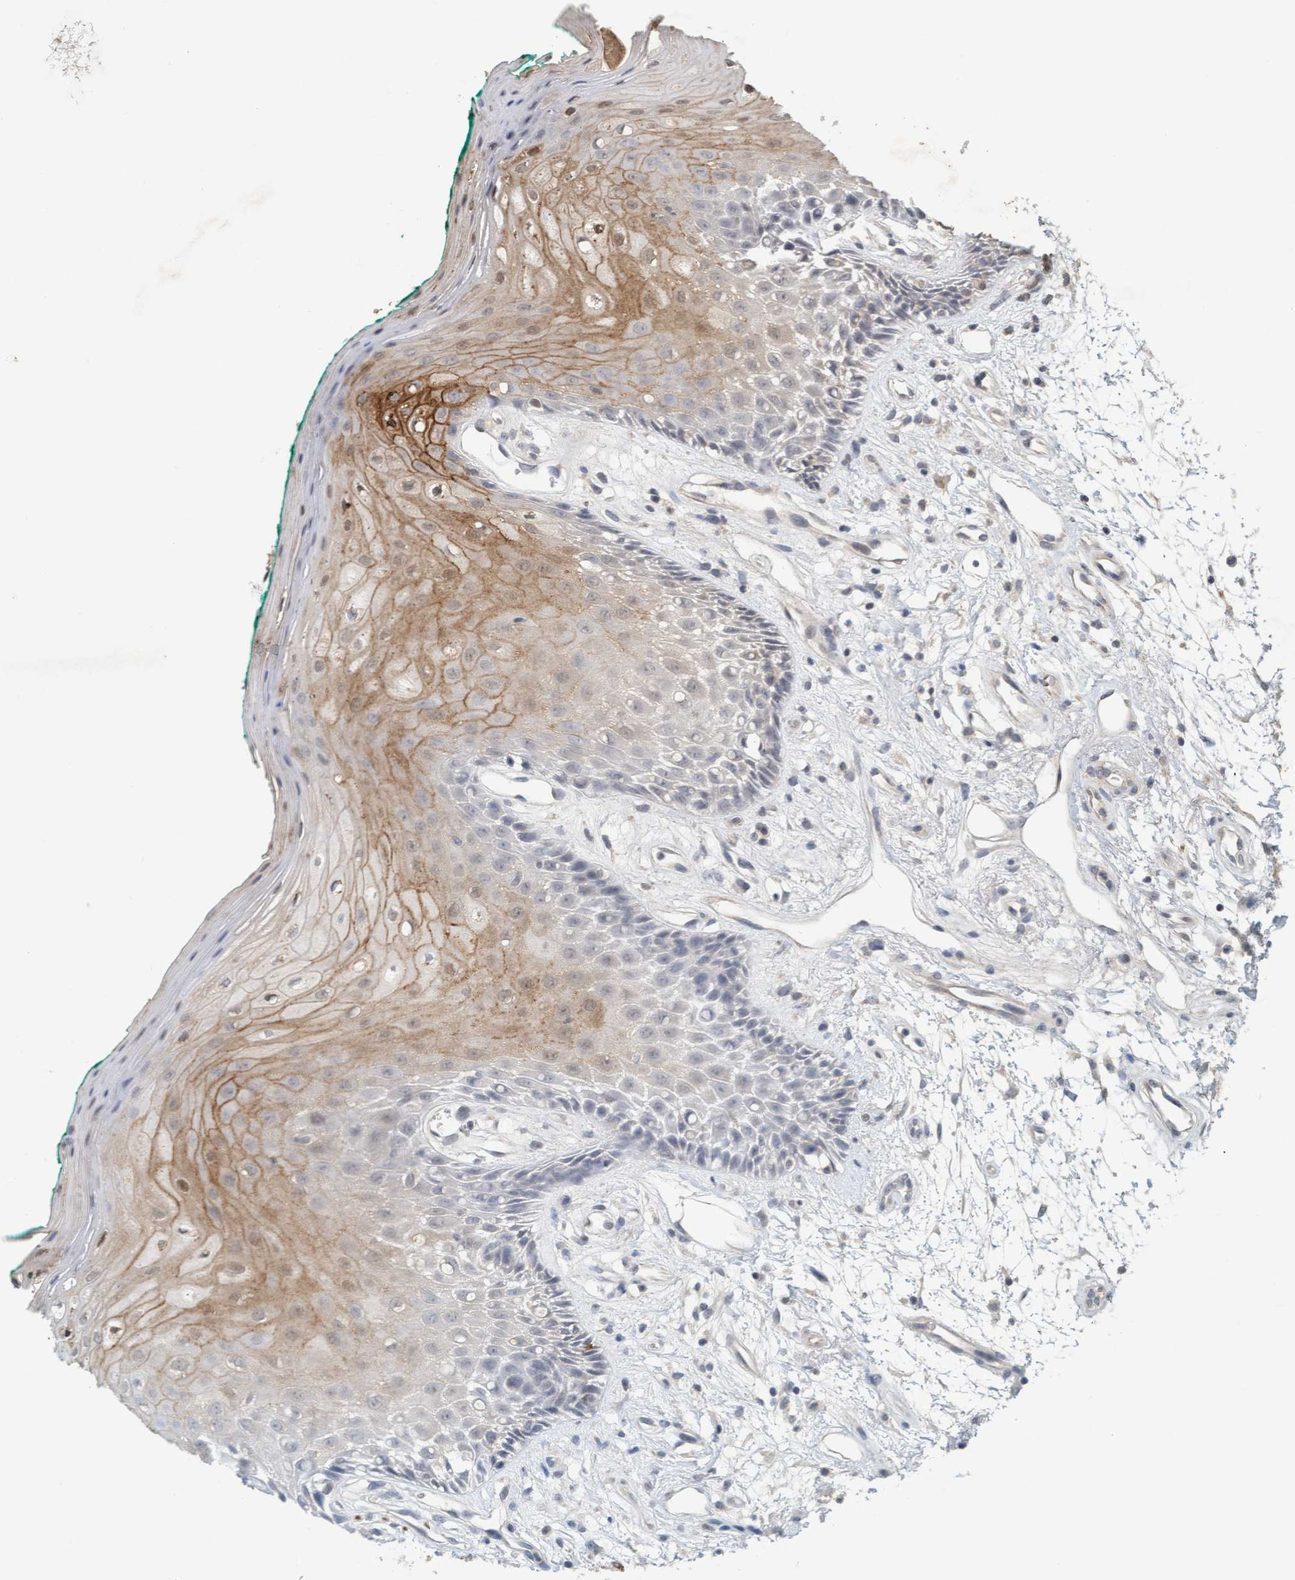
{"staining": {"intensity": "moderate", "quantity": "<25%", "location": "cytoplasmic/membranous,nuclear"}, "tissue": "oral mucosa", "cell_type": "Squamous epithelial cells", "image_type": "normal", "snomed": [{"axis": "morphology", "description": "Normal tissue, NOS"}, {"axis": "morphology", "description": "Squamous cell carcinoma, NOS"}, {"axis": "topography", "description": "Skeletal muscle"}, {"axis": "topography", "description": "Oral tissue"}, {"axis": "topography", "description": "Head-Neck"}], "caption": "Immunohistochemical staining of normal human oral mucosa shows <25% levels of moderate cytoplasmic/membranous,nuclear protein positivity in about <25% of squamous epithelial cells. The protein is stained brown, and the nuclei are stained in blue (DAB (3,3'-diaminobenzidine) IHC with brightfield microscopy, high magnification).", "gene": "VSIG8", "patient": {"sex": "female", "age": 84}}